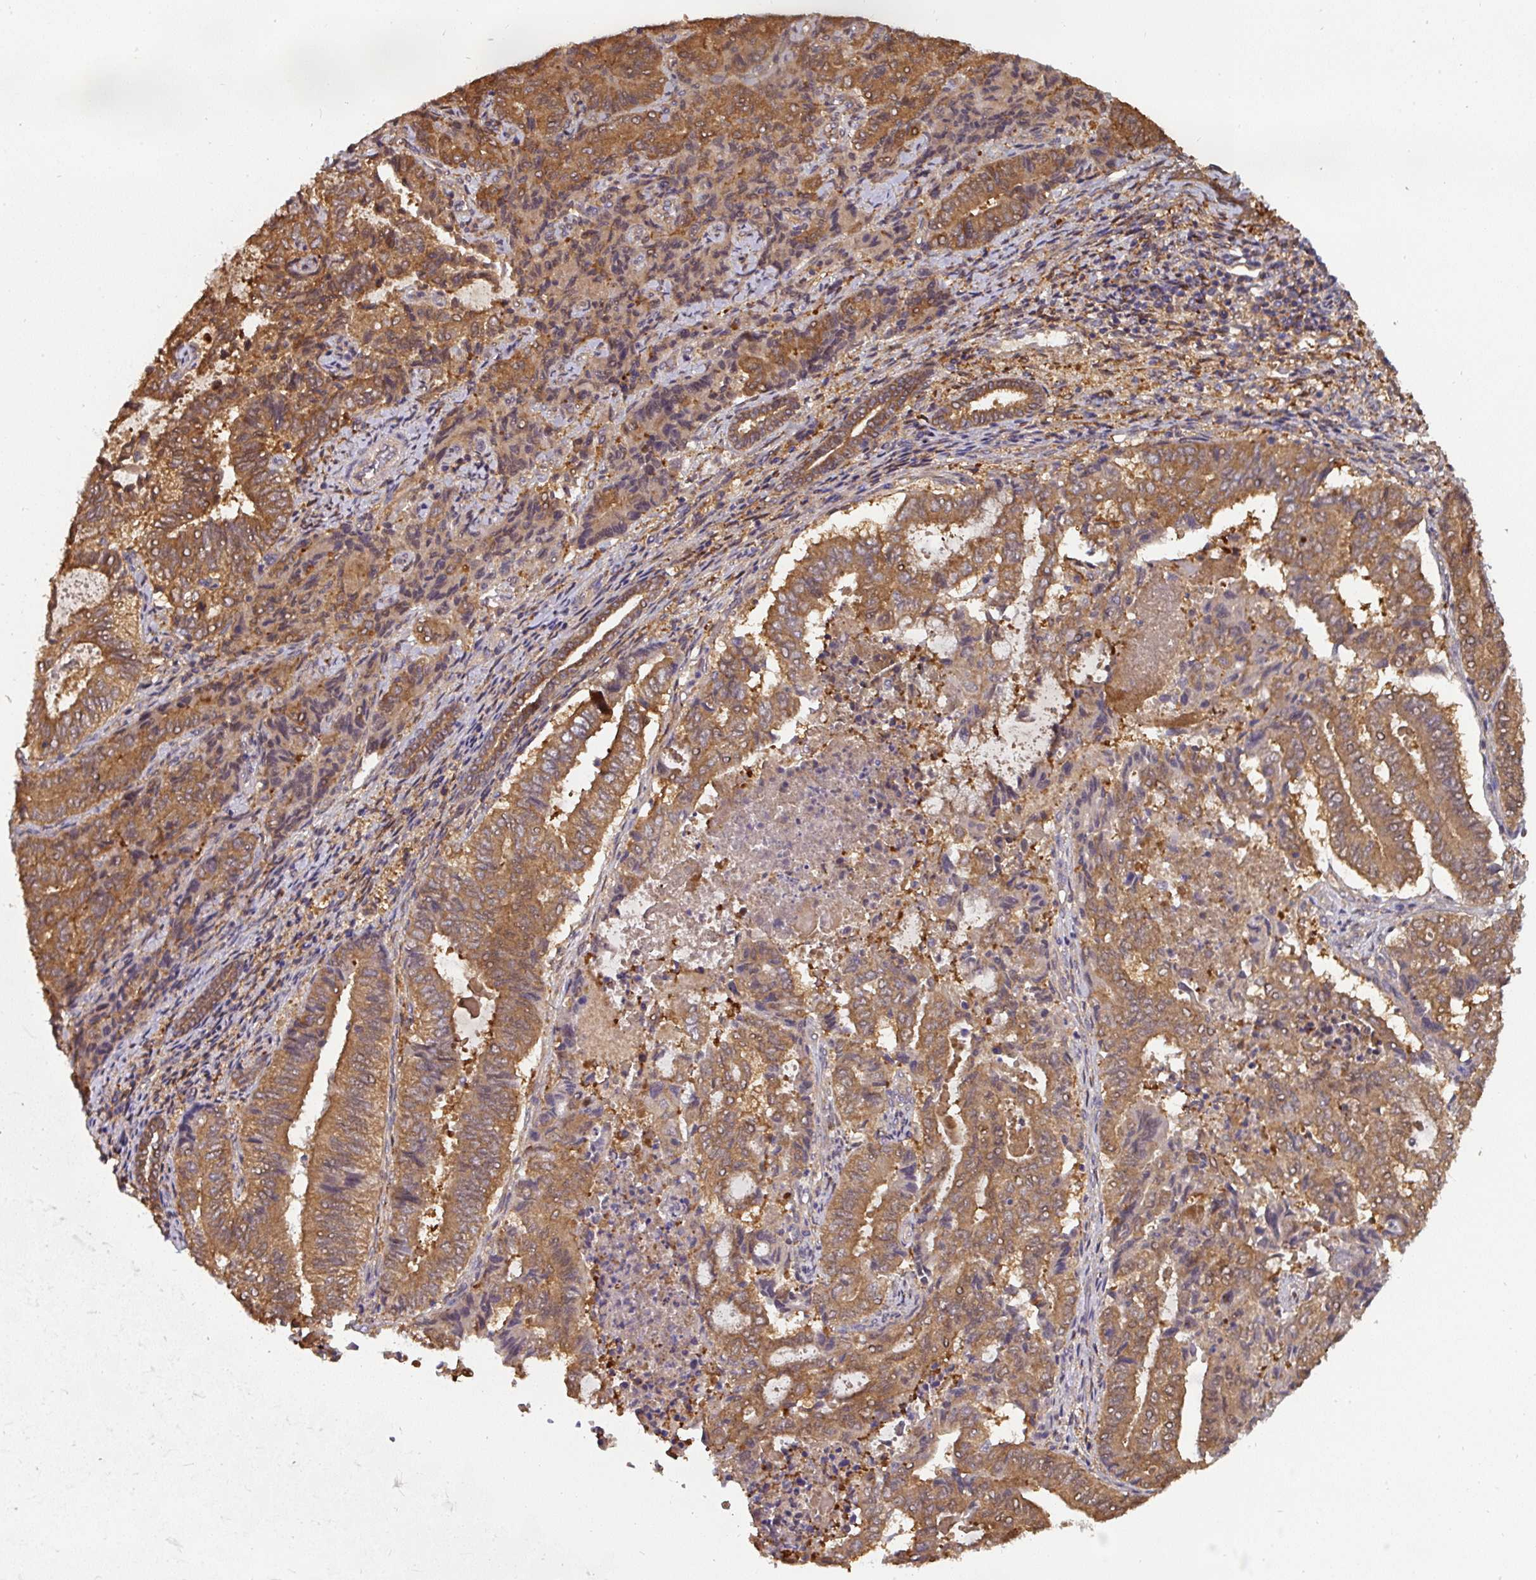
{"staining": {"intensity": "moderate", "quantity": ">75%", "location": "cytoplasmic/membranous"}, "tissue": "endometrial cancer", "cell_type": "Tumor cells", "image_type": "cancer", "snomed": [{"axis": "morphology", "description": "Adenocarcinoma, NOS"}, {"axis": "topography", "description": "Endometrium"}], "caption": "Adenocarcinoma (endometrial) stained for a protein displays moderate cytoplasmic/membranous positivity in tumor cells.", "gene": "ST13", "patient": {"sex": "female", "age": 80}}